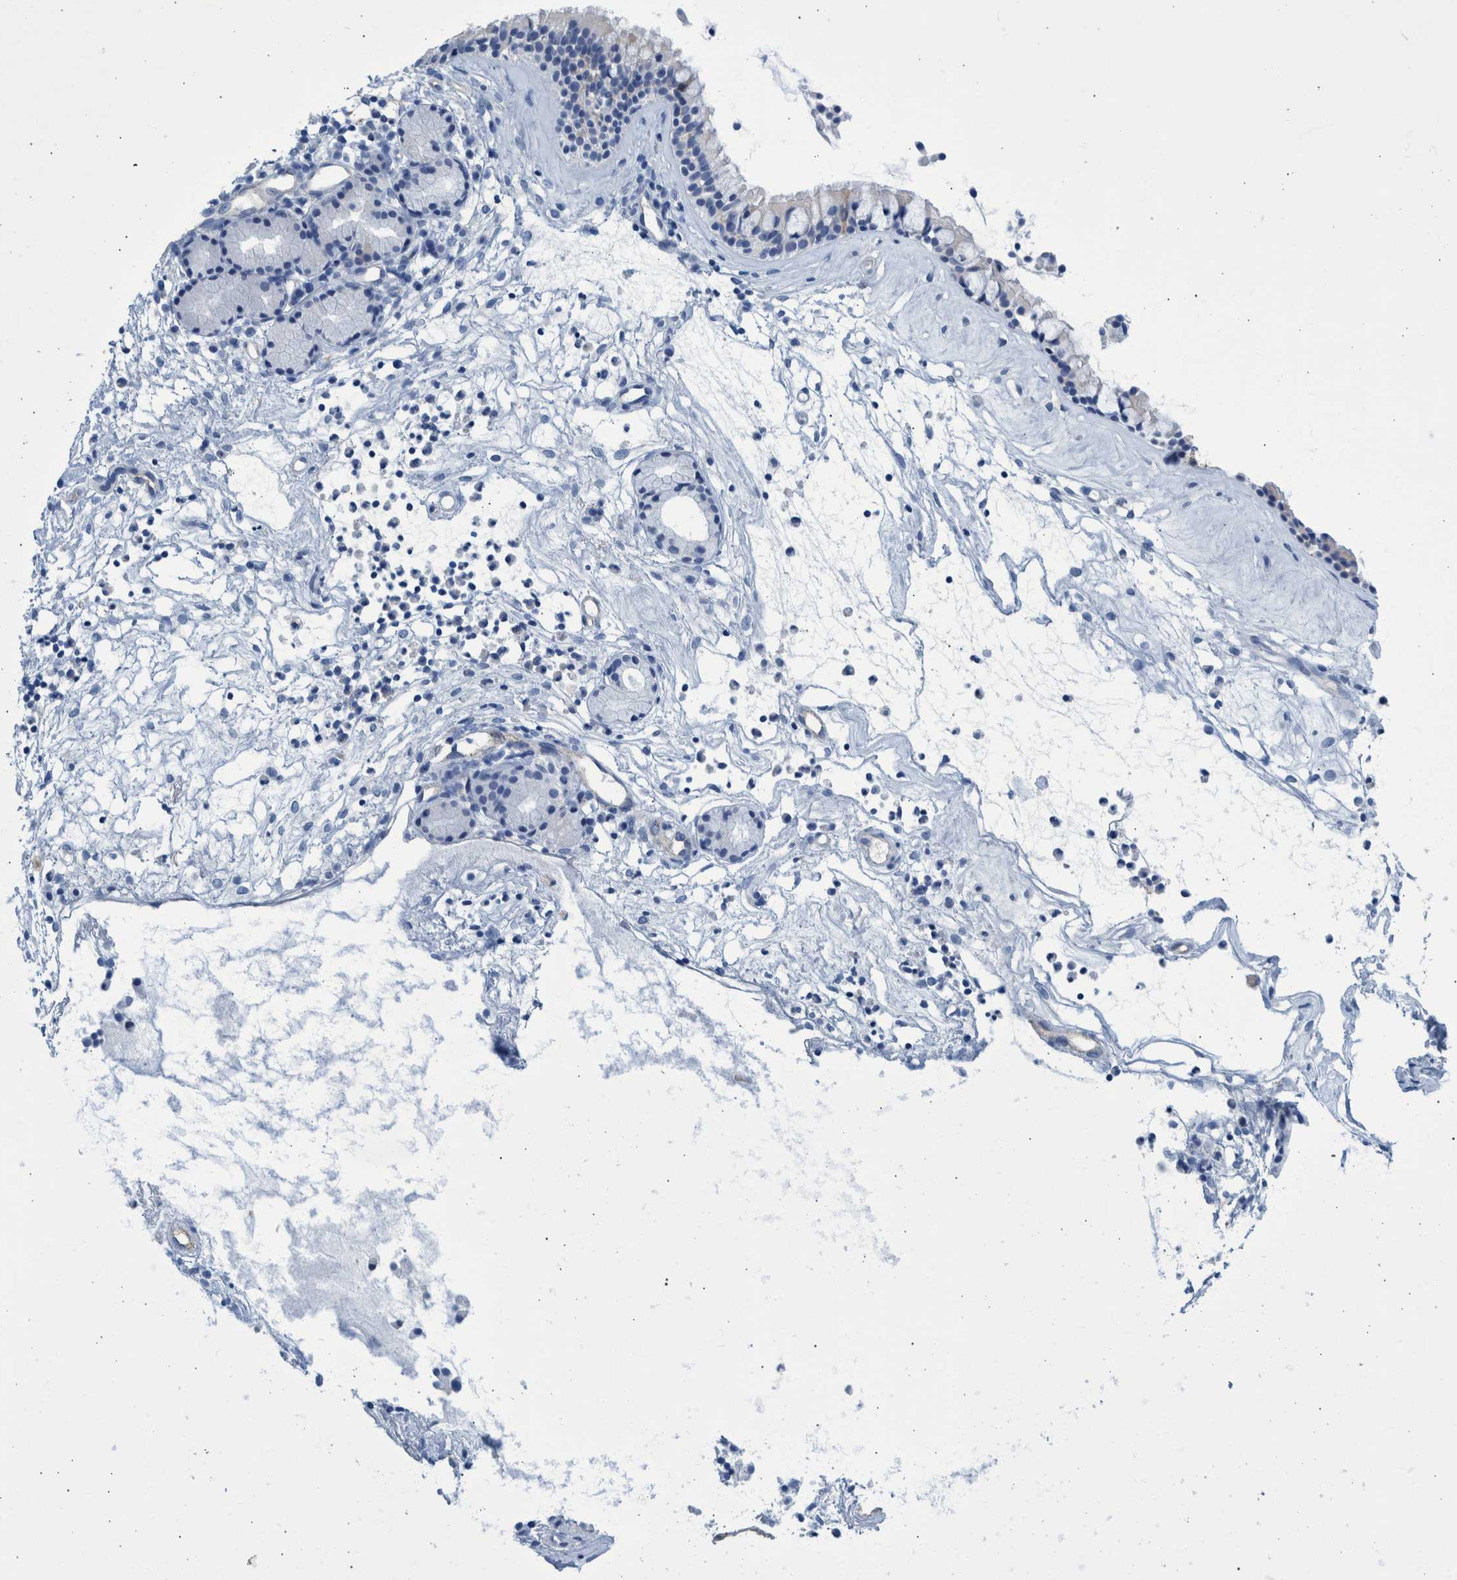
{"staining": {"intensity": "negative", "quantity": "none", "location": "none"}, "tissue": "nasopharynx", "cell_type": "Respiratory epithelial cells", "image_type": "normal", "snomed": [{"axis": "morphology", "description": "Normal tissue, NOS"}, {"axis": "topography", "description": "Nasopharynx"}], "caption": "The histopathology image demonstrates no significant expression in respiratory epithelial cells of nasopharynx. Nuclei are stained in blue.", "gene": "SLC34A3", "patient": {"sex": "female", "age": 42}}